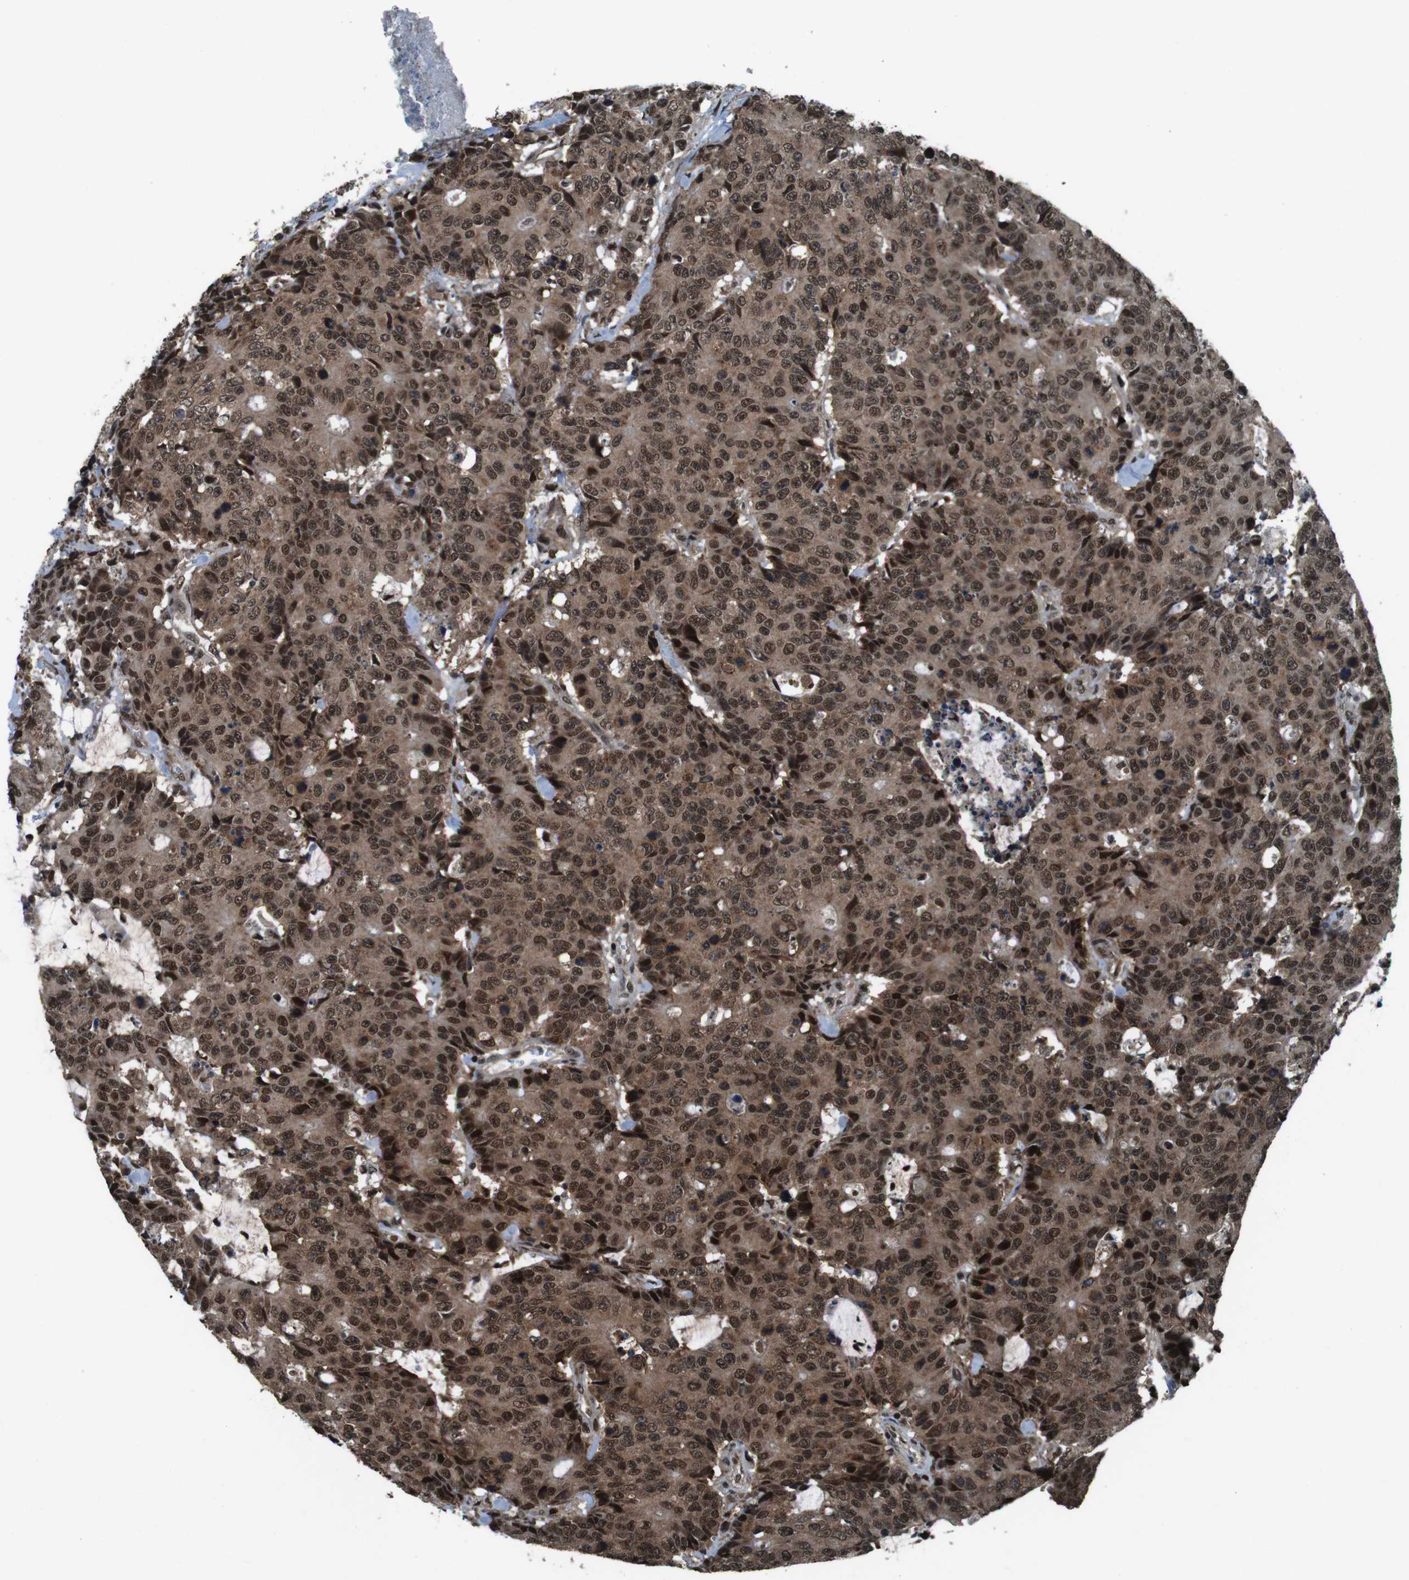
{"staining": {"intensity": "moderate", "quantity": ">75%", "location": "cytoplasmic/membranous,nuclear"}, "tissue": "colorectal cancer", "cell_type": "Tumor cells", "image_type": "cancer", "snomed": [{"axis": "morphology", "description": "Adenocarcinoma, NOS"}, {"axis": "topography", "description": "Colon"}], "caption": "Colorectal cancer (adenocarcinoma) stained with a protein marker demonstrates moderate staining in tumor cells.", "gene": "NR4A2", "patient": {"sex": "female", "age": 86}}